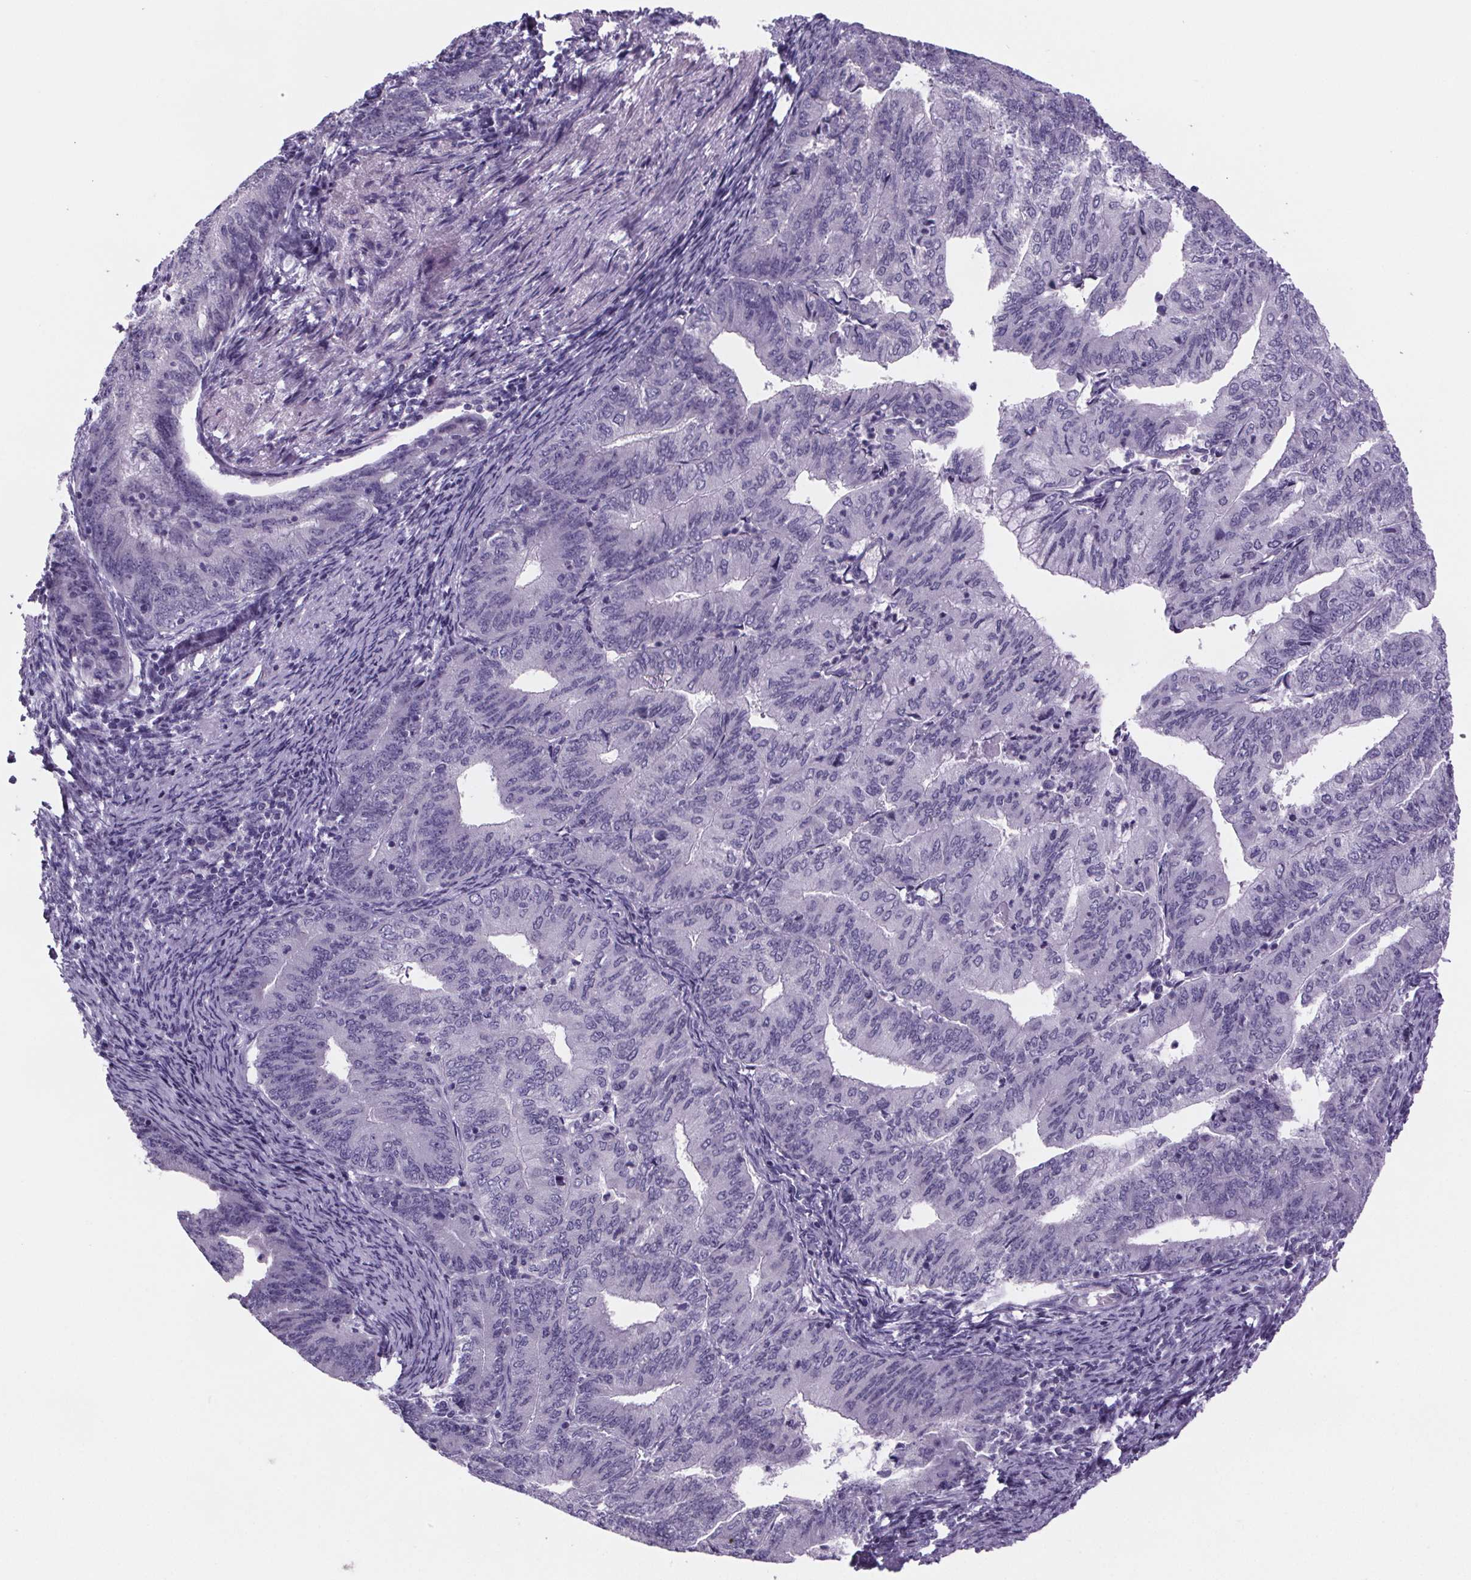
{"staining": {"intensity": "negative", "quantity": "none", "location": "none"}, "tissue": "endometrial cancer", "cell_type": "Tumor cells", "image_type": "cancer", "snomed": [{"axis": "morphology", "description": "Adenocarcinoma, NOS"}, {"axis": "topography", "description": "Endometrium"}], "caption": "Immunohistochemical staining of endometrial cancer (adenocarcinoma) displays no significant positivity in tumor cells. (DAB immunohistochemistry (IHC) visualized using brightfield microscopy, high magnification).", "gene": "CUBN", "patient": {"sex": "female", "age": 57}}